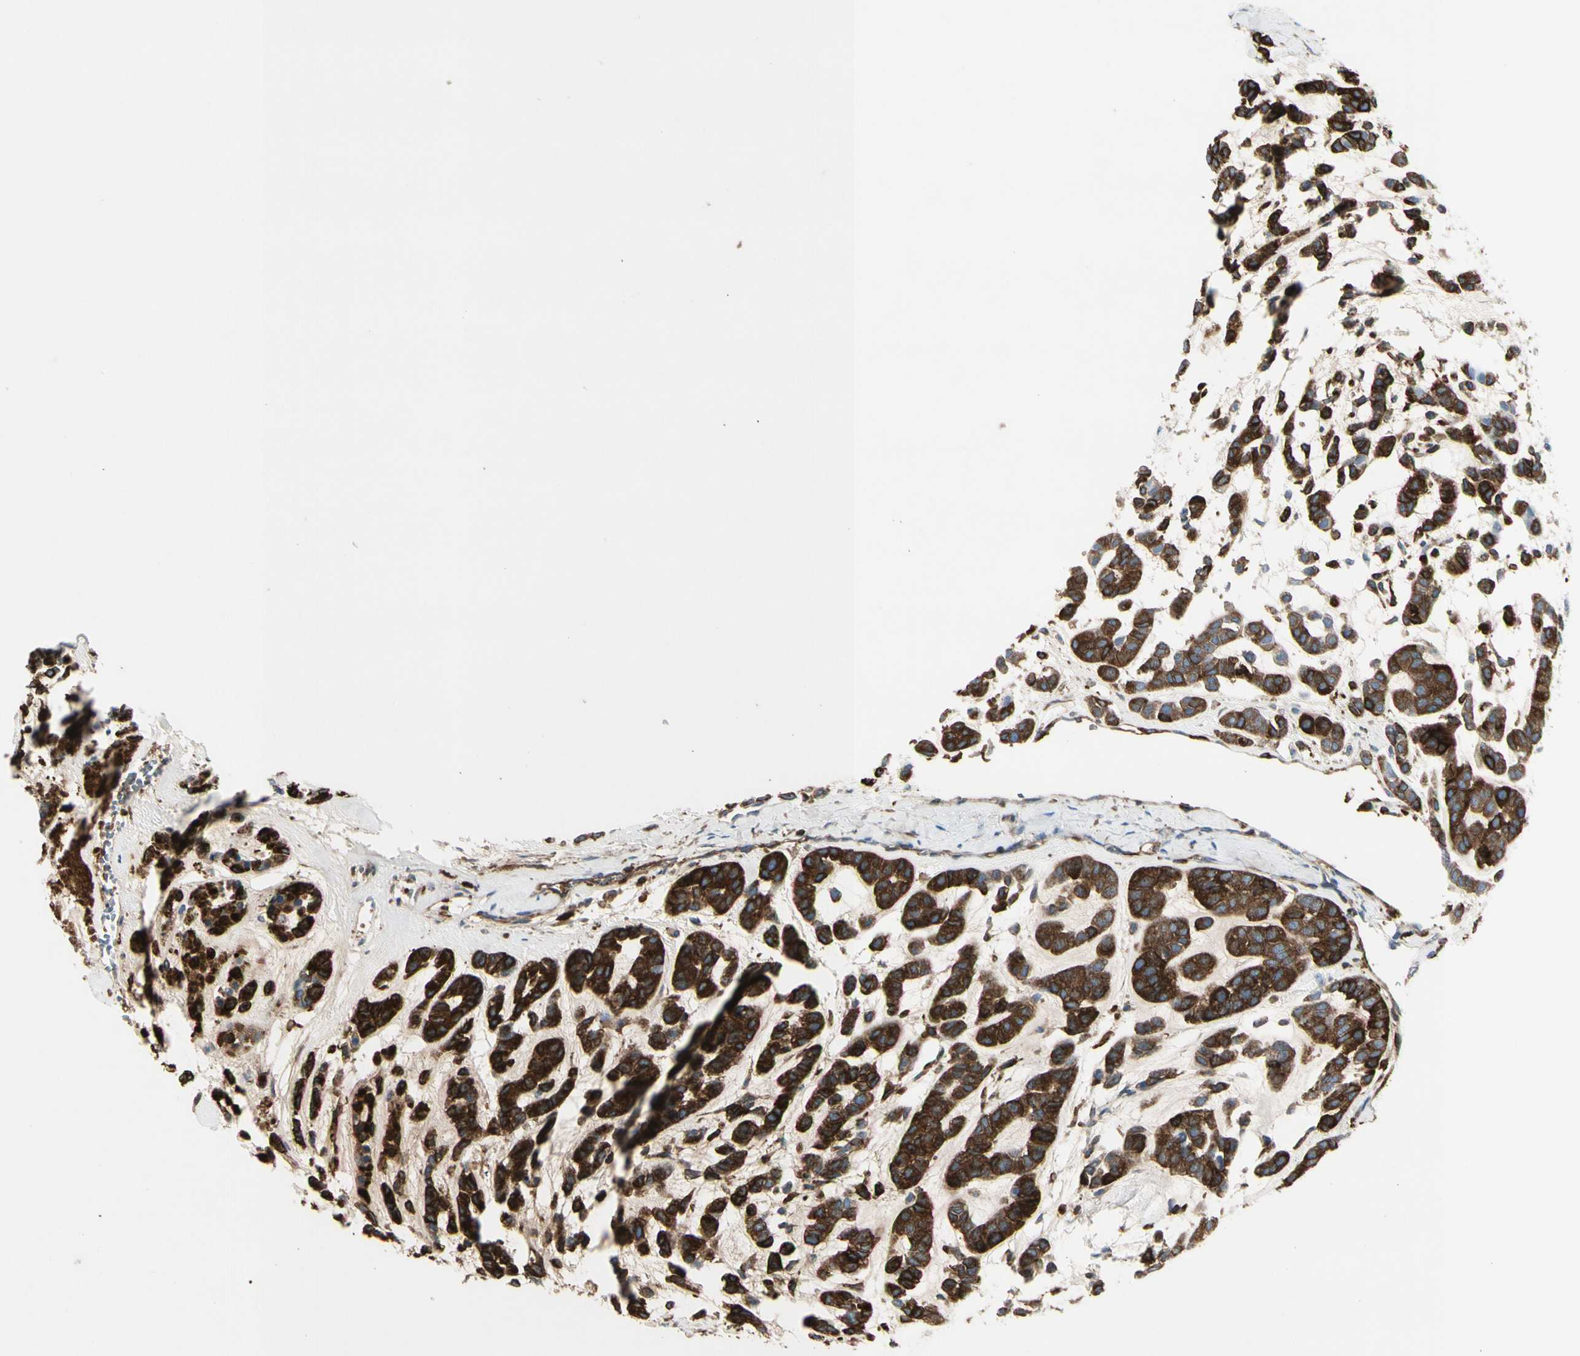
{"staining": {"intensity": "strong", "quantity": ">75%", "location": "cytoplasmic/membranous"}, "tissue": "head and neck cancer", "cell_type": "Tumor cells", "image_type": "cancer", "snomed": [{"axis": "morphology", "description": "Adenocarcinoma, NOS"}, {"axis": "morphology", "description": "Adenoma, NOS"}, {"axis": "topography", "description": "Head-Neck"}], "caption": "The histopathology image demonstrates immunohistochemical staining of head and neck adenoma. There is strong cytoplasmic/membranous staining is present in about >75% of tumor cells.", "gene": "IGHG1", "patient": {"sex": "female", "age": 55}}